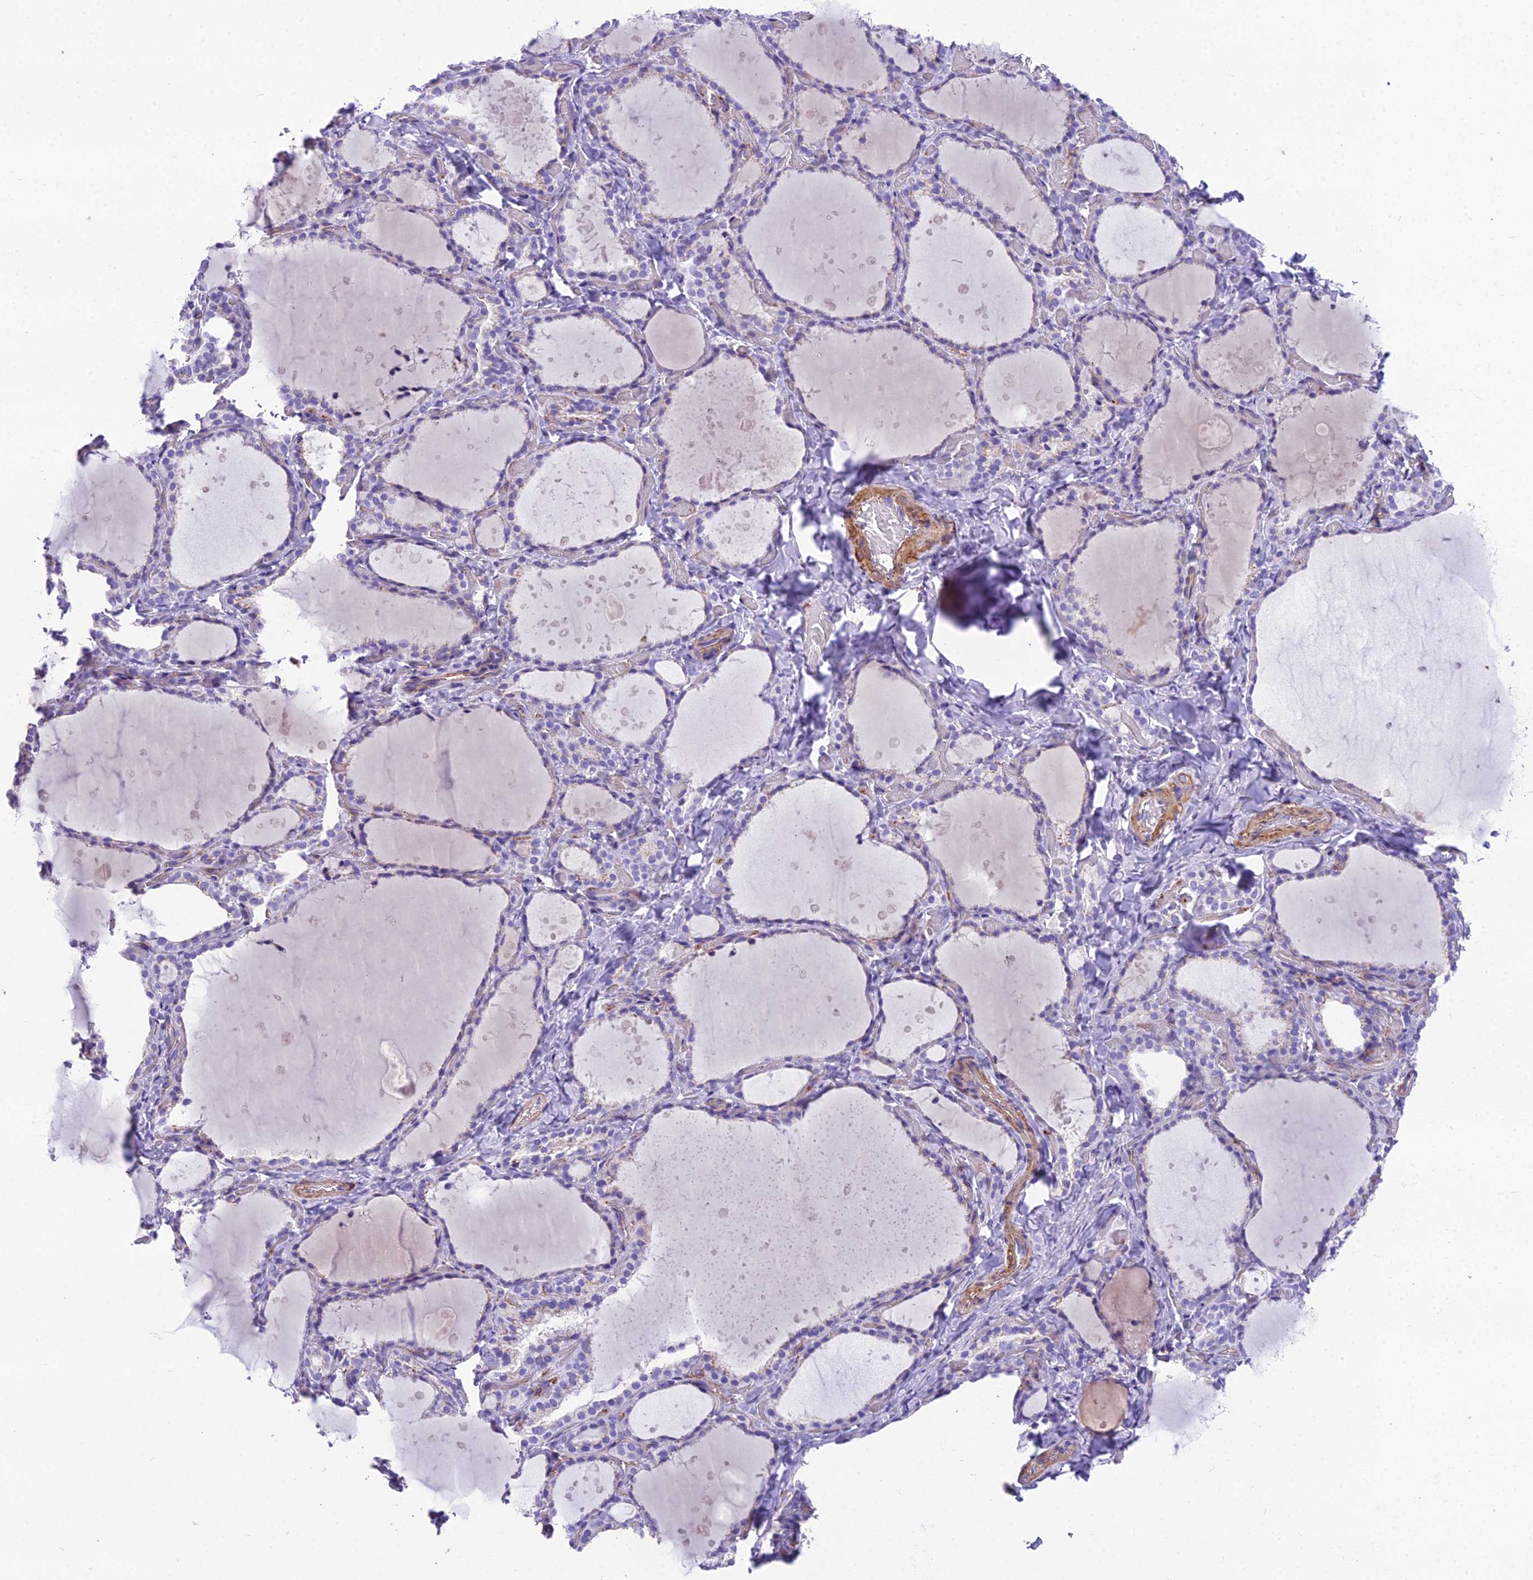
{"staining": {"intensity": "negative", "quantity": "none", "location": "none"}, "tissue": "thyroid gland", "cell_type": "Glandular cells", "image_type": "normal", "snomed": [{"axis": "morphology", "description": "Normal tissue, NOS"}, {"axis": "topography", "description": "Thyroid gland"}], "caption": "DAB immunohistochemical staining of benign human thyroid gland reveals no significant expression in glandular cells. (Brightfield microscopy of DAB (3,3'-diaminobenzidine) immunohistochemistry at high magnification).", "gene": "GFRA1", "patient": {"sex": "female", "age": 44}}